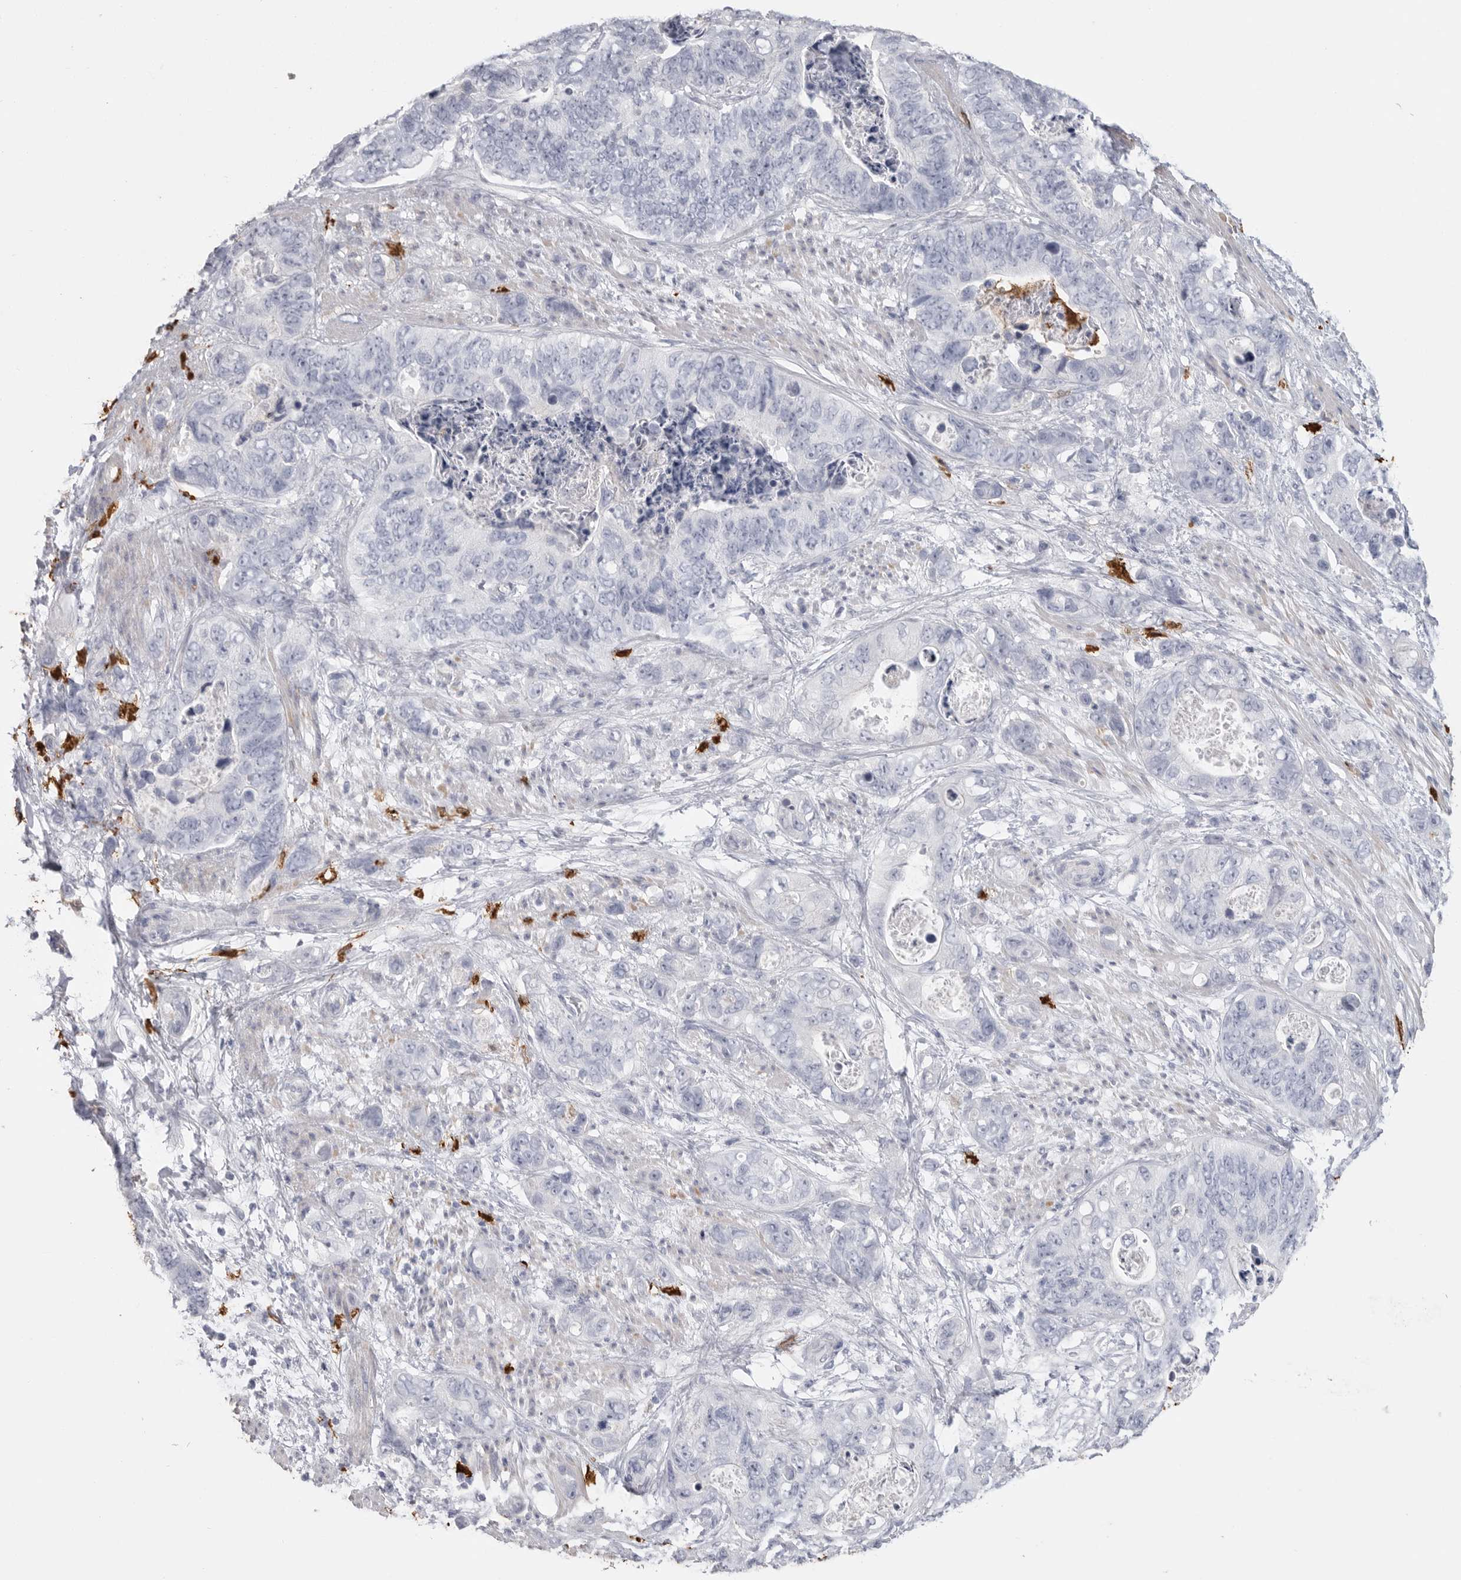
{"staining": {"intensity": "negative", "quantity": "none", "location": "none"}, "tissue": "stomach cancer", "cell_type": "Tumor cells", "image_type": "cancer", "snomed": [{"axis": "morphology", "description": "Normal tissue, NOS"}, {"axis": "morphology", "description": "Adenocarcinoma, NOS"}, {"axis": "topography", "description": "Stomach"}], "caption": "Immunohistochemical staining of adenocarcinoma (stomach) demonstrates no significant staining in tumor cells. Brightfield microscopy of IHC stained with DAB (brown) and hematoxylin (blue), captured at high magnification.", "gene": "CYB561D1", "patient": {"sex": "female", "age": 89}}